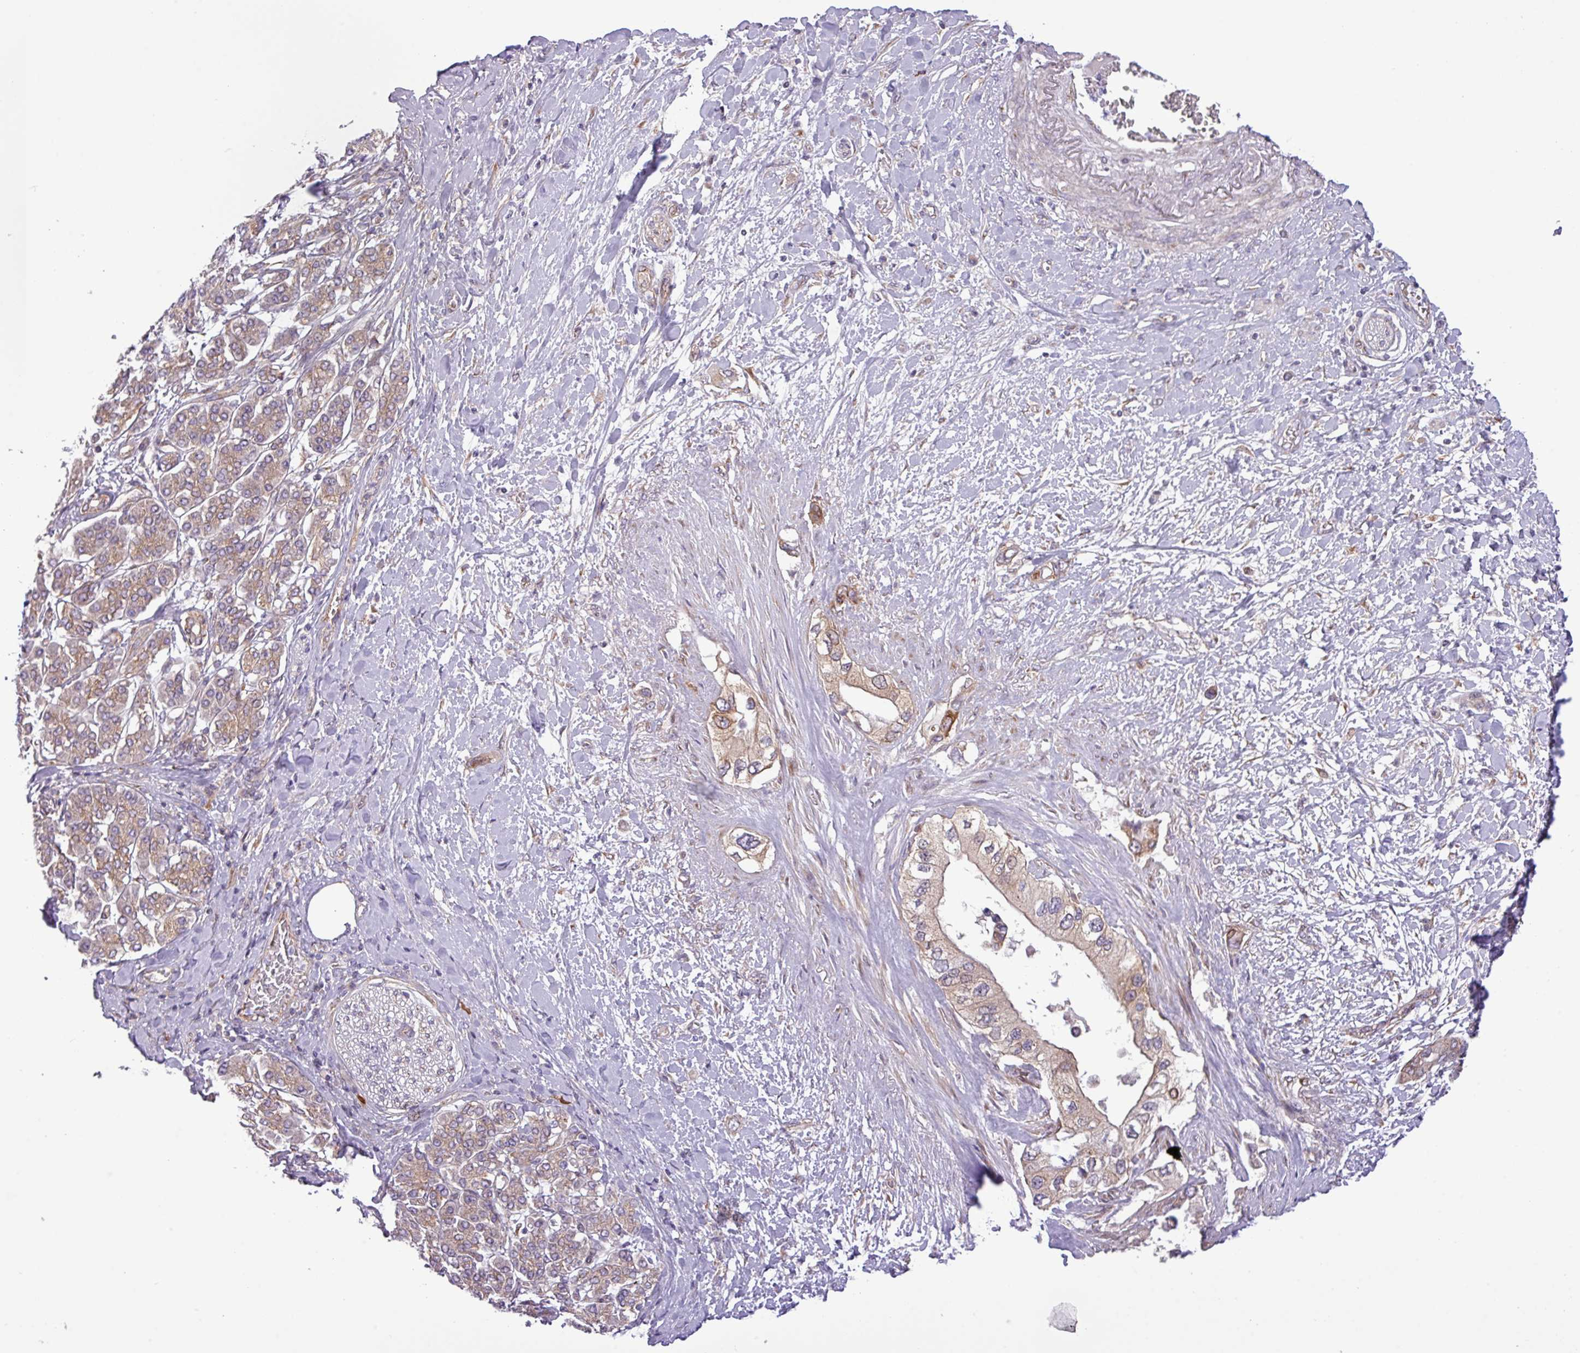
{"staining": {"intensity": "weak", "quantity": "25%-75%", "location": "cytoplasmic/membranous"}, "tissue": "pancreatic cancer", "cell_type": "Tumor cells", "image_type": "cancer", "snomed": [{"axis": "morphology", "description": "Inflammation, NOS"}, {"axis": "morphology", "description": "Adenocarcinoma, NOS"}, {"axis": "topography", "description": "Pancreas"}], "caption": "Adenocarcinoma (pancreatic) stained with DAB (3,3'-diaminobenzidine) immunohistochemistry demonstrates low levels of weak cytoplasmic/membranous positivity in about 25%-75% of tumor cells.", "gene": "FAM222B", "patient": {"sex": "female", "age": 56}}